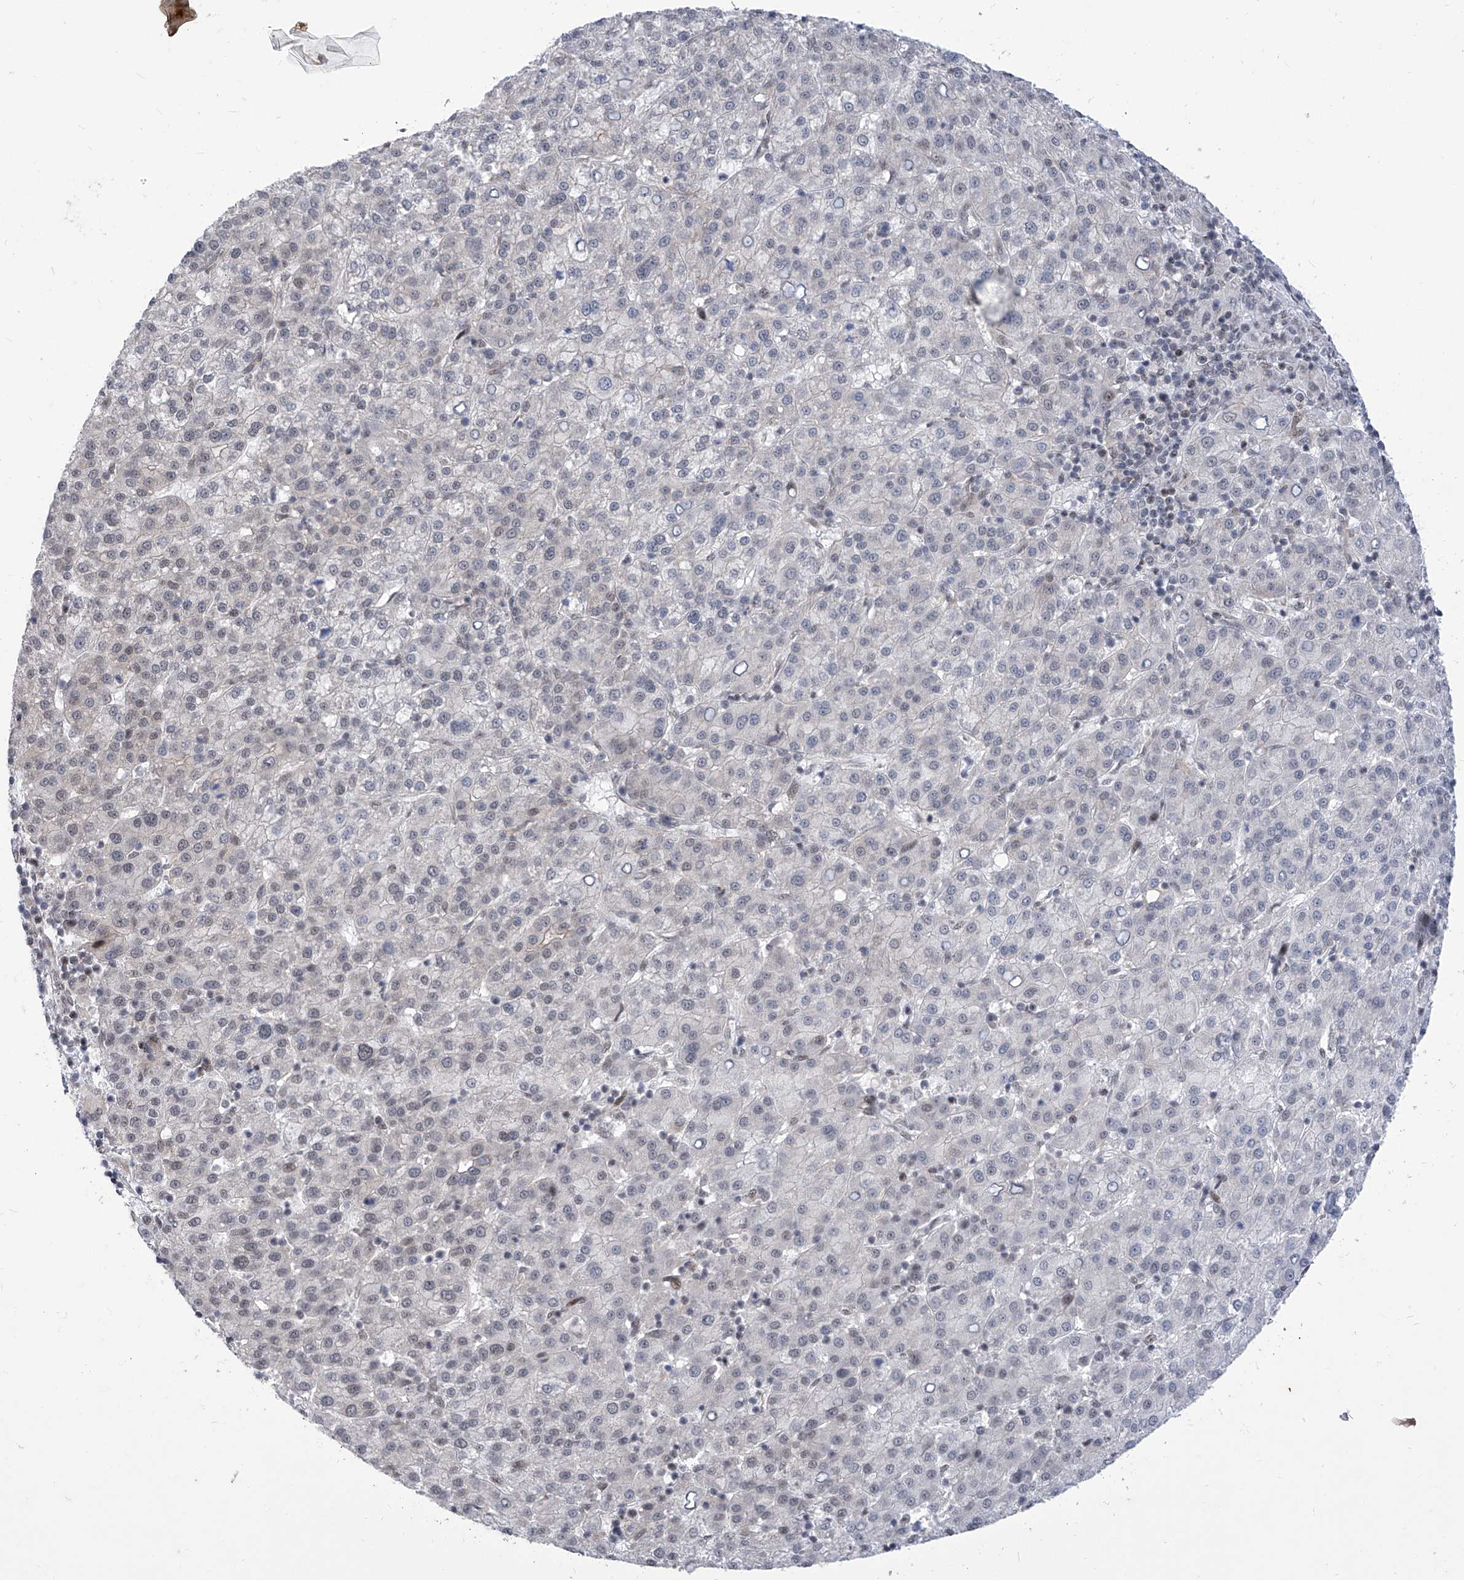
{"staining": {"intensity": "negative", "quantity": "none", "location": "none"}, "tissue": "liver cancer", "cell_type": "Tumor cells", "image_type": "cancer", "snomed": [{"axis": "morphology", "description": "Carcinoma, Hepatocellular, NOS"}, {"axis": "topography", "description": "Liver"}], "caption": "Immunohistochemical staining of hepatocellular carcinoma (liver) exhibits no significant staining in tumor cells.", "gene": "CEP290", "patient": {"sex": "female", "age": 58}}